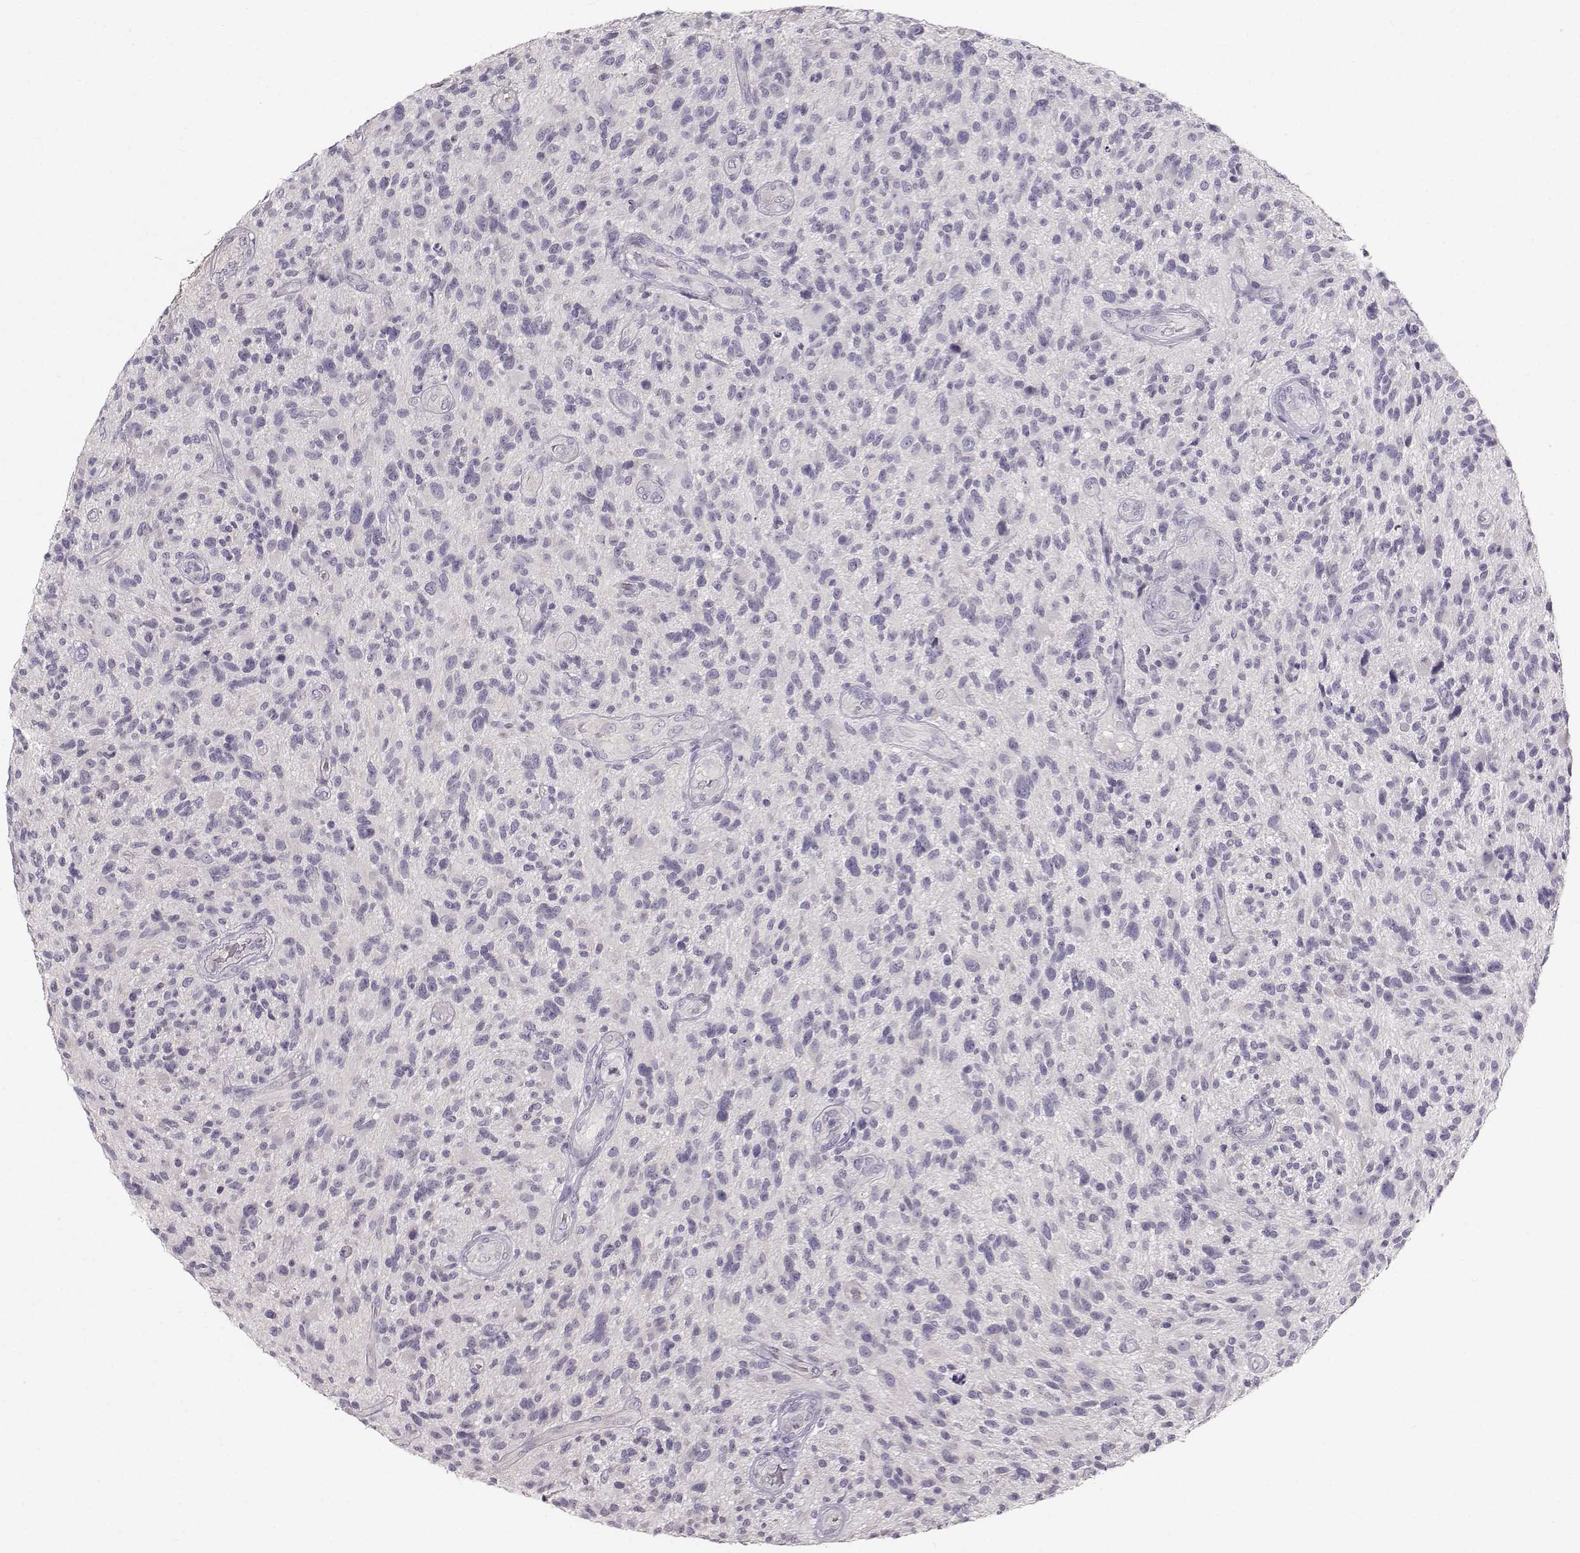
{"staining": {"intensity": "negative", "quantity": "none", "location": "none"}, "tissue": "glioma", "cell_type": "Tumor cells", "image_type": "cancer", "snomed": [{"axis": "morphology", "description": "Glioma, malignant, High grade"}, {"axis": "topography", "description": "Brain"}], "caption": "Tumor cells are negative for protein expression in human malignant glioma (high-grade).", "gene": "OIP5", "patient": {"sex": "male", "age": 47}}